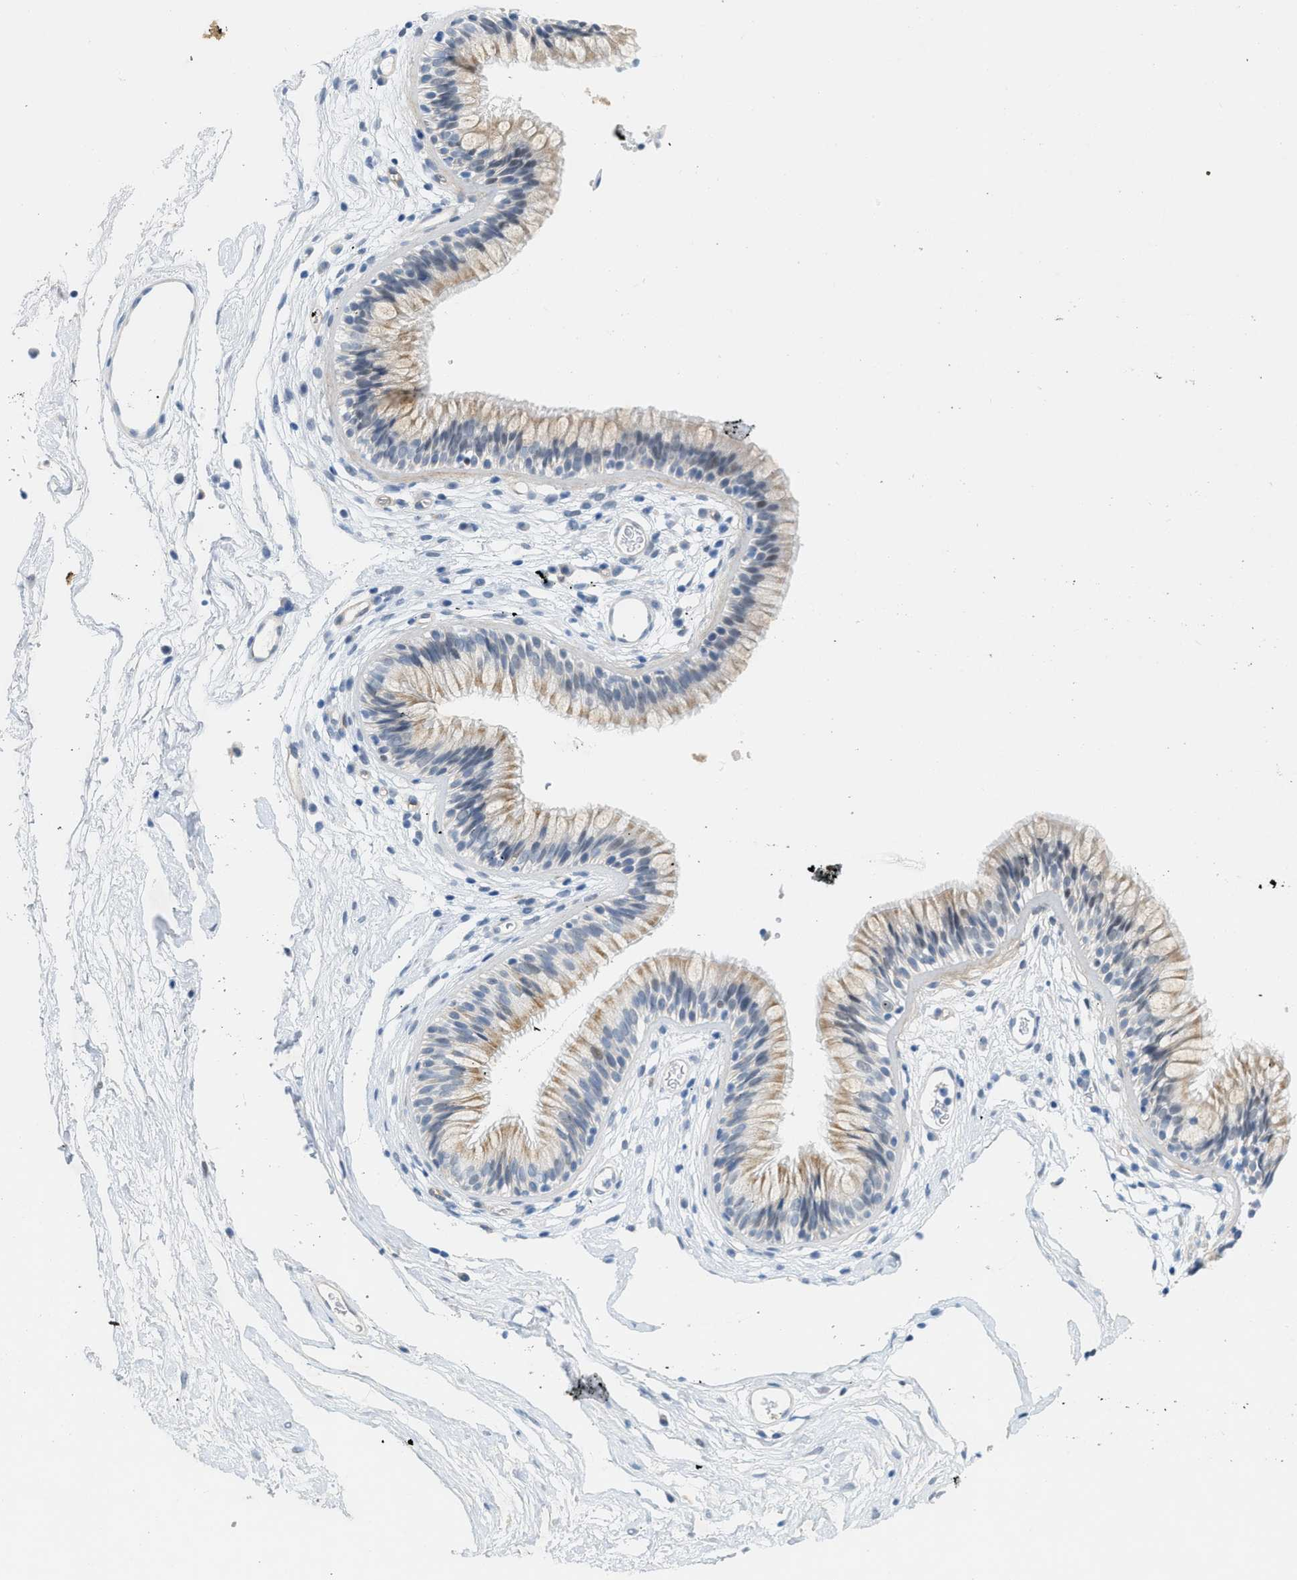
{"staining": {"intensity": "weak", "quantity": ">75%", "location": "cytoplasmic/membranous"}, "tissue": "nasopharynx", "cell_type": "Respiratory epithelial cells", "image_type": "normal", "snomed": [{"axis": "morphology", "description": "Normal tissue, NOS"}, {"axis": "morphology", "description": "Inflammation, NOS"}, {"axis": "topography", "description": "Nasopharynx"}], "caption": "About >75% of respiratory epithelial cells in benign nasopharynx reveal weak cytoplasmic/membranous protein staining as visualized by brown immunohistochemical staining.", "gene": "HLTF", "patient": {"sex": "male", "age": 48}}